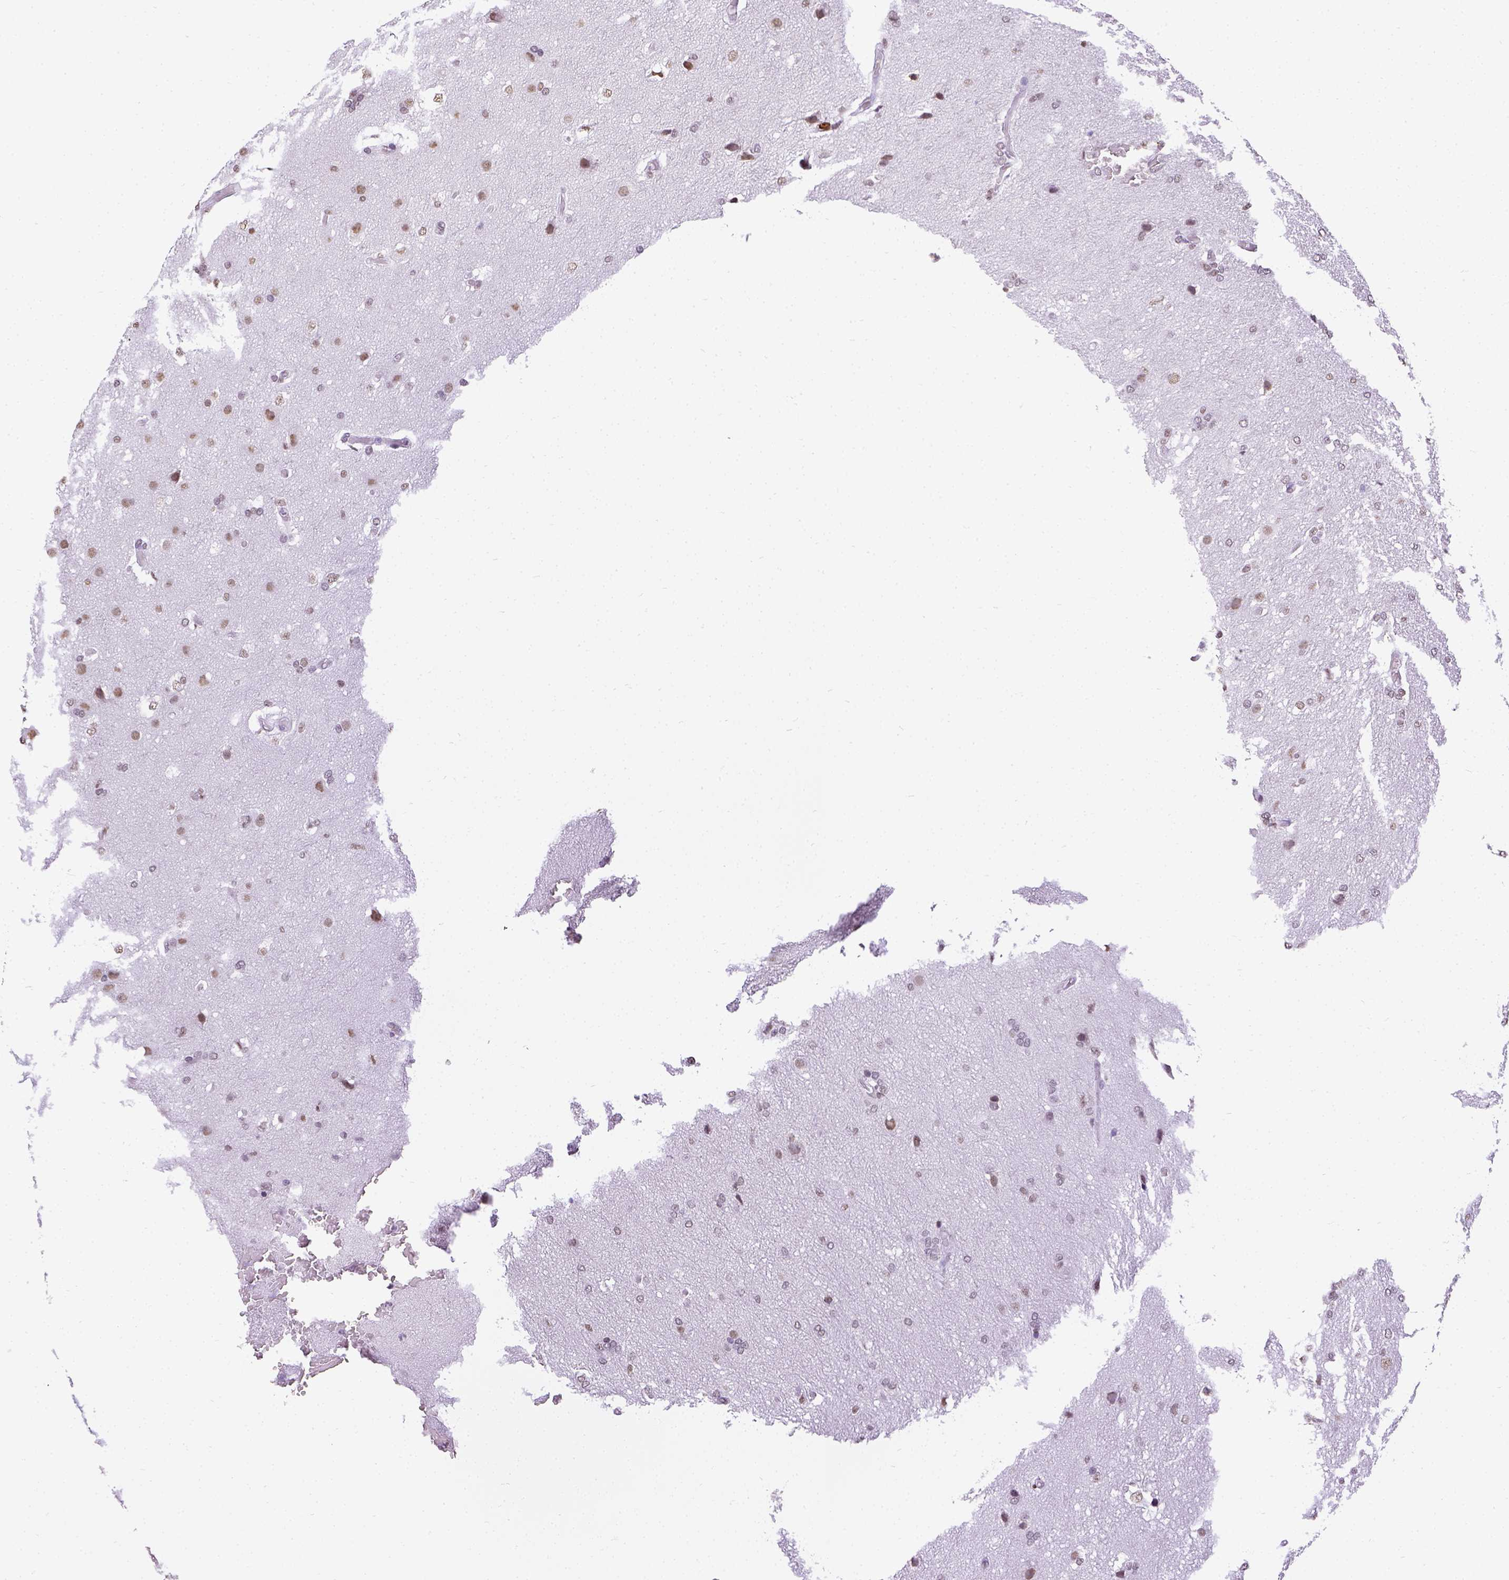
{"staining": {"intensity": "weak", "quantity": "25%-75%", "location": "nuclear"}, "tissue": "glioma", "cell_type": "Tumor cells", "image_type": "cancer", "snomed": [{"axis": "morphology", "description": "Glioma, malignant, High grade"}, {"axis": "topography", "description": "Brain"}], "caption": "There is low levels of weak nuclear staining in tumor cells of glioma, as demonstrated by immunohistochemical staining (brown color).", "gene": "CD3E", "patient": {"sex": "male", "age": 68}}